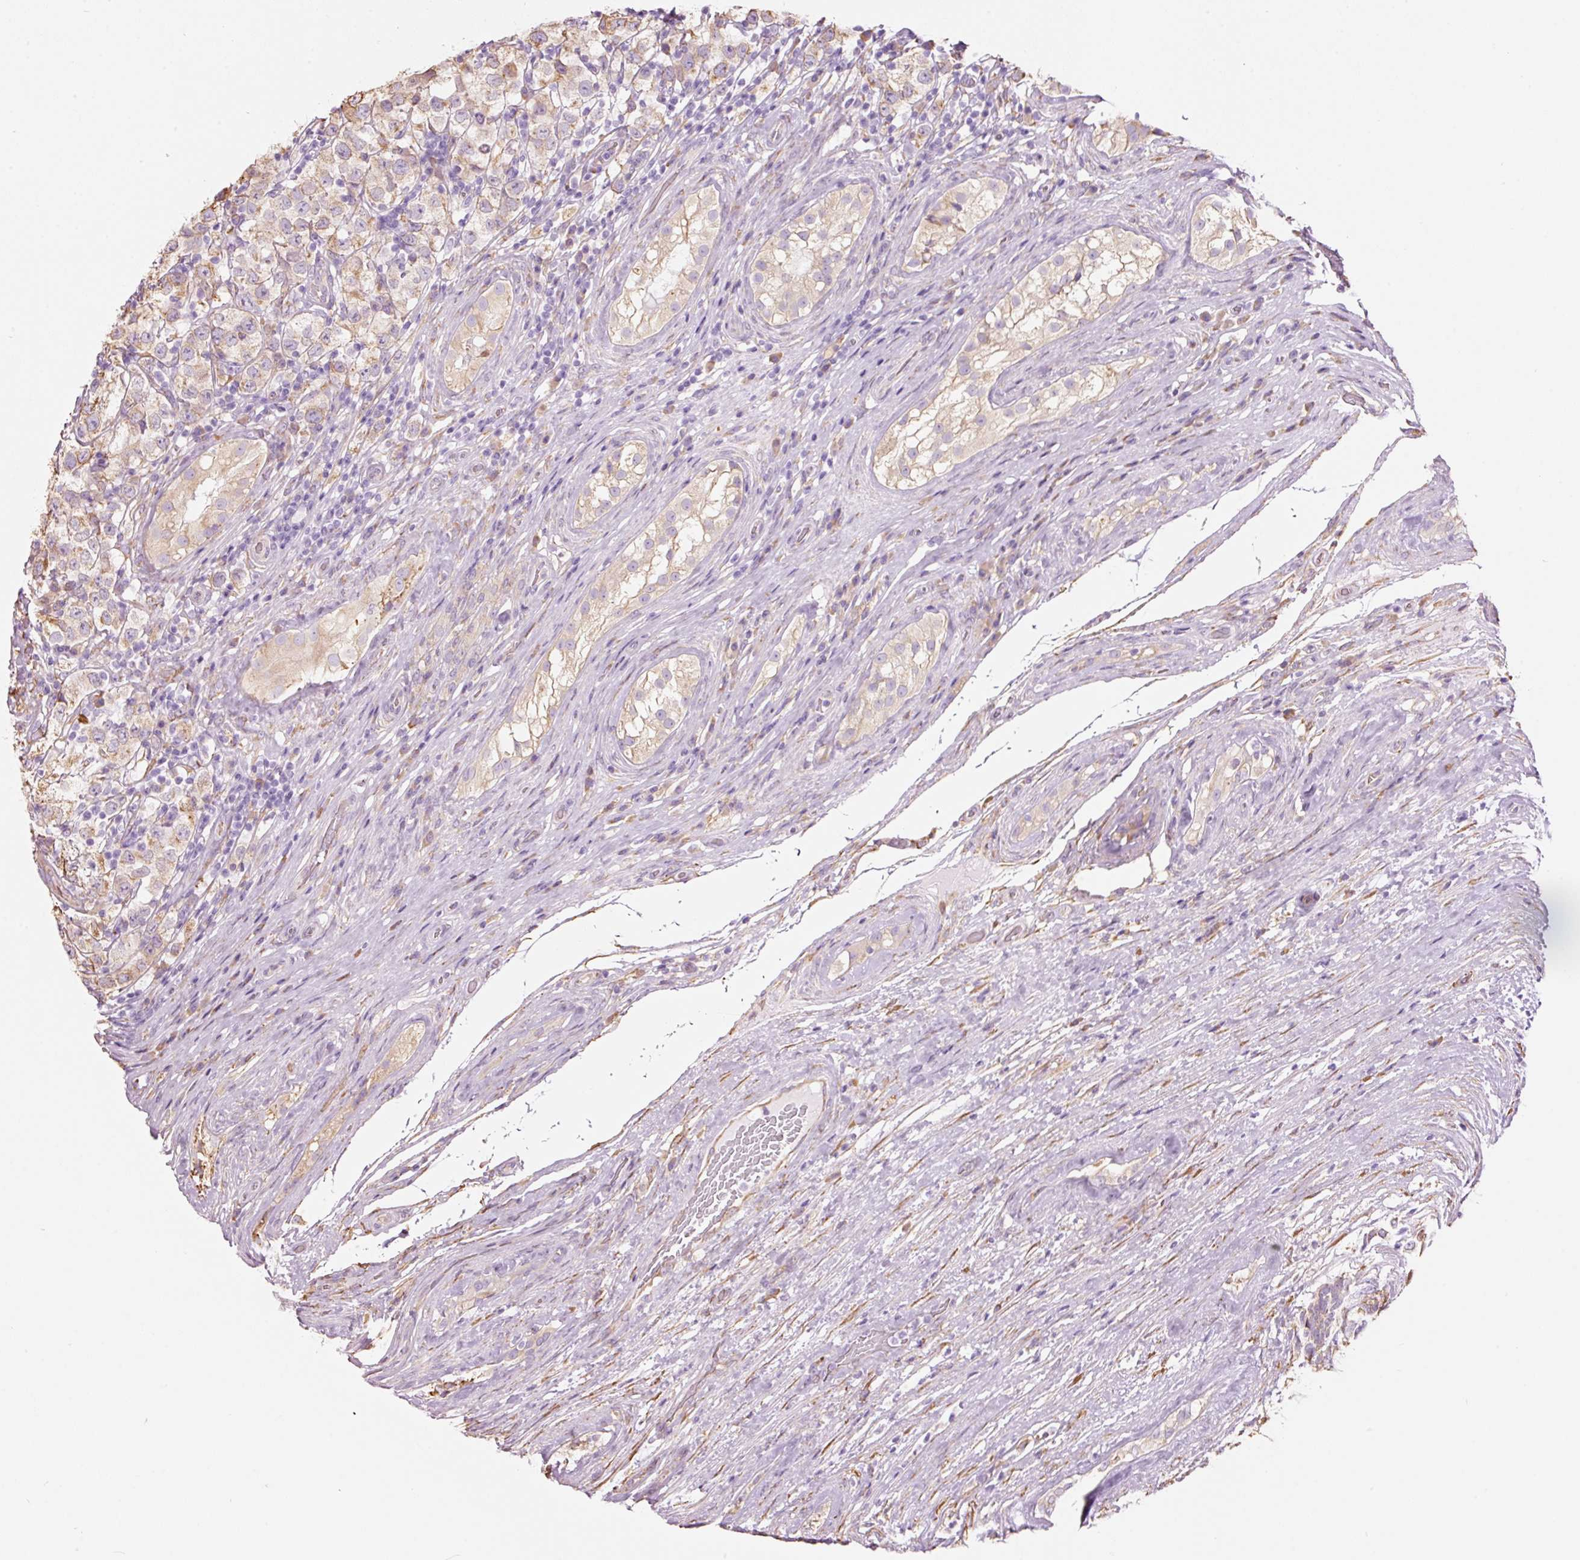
{"staining": {"intensity": "weak", "quantity": "25%-75%", "location": "cytoplasmic/membranous"}, "tissue": "testis cancer", "cell_type": "Tumor cells", "image_type": "cancer", "snomed": [{"axis": "morphology", "description": "Seminoma, NOS"}, {"axis": "morphology", "description": "Carcinoma, Embryonal, NOS"}, {"axis": "topography", "description": "Testis"}], "caption": "DAB immunohistochemical staining of human testis cancer reveals weak cytoplasmic/membranous protein expression in about 25%-75% of tumor cells.", "gene": "GCG", "patient": {"sex": "male", "age": 41}}